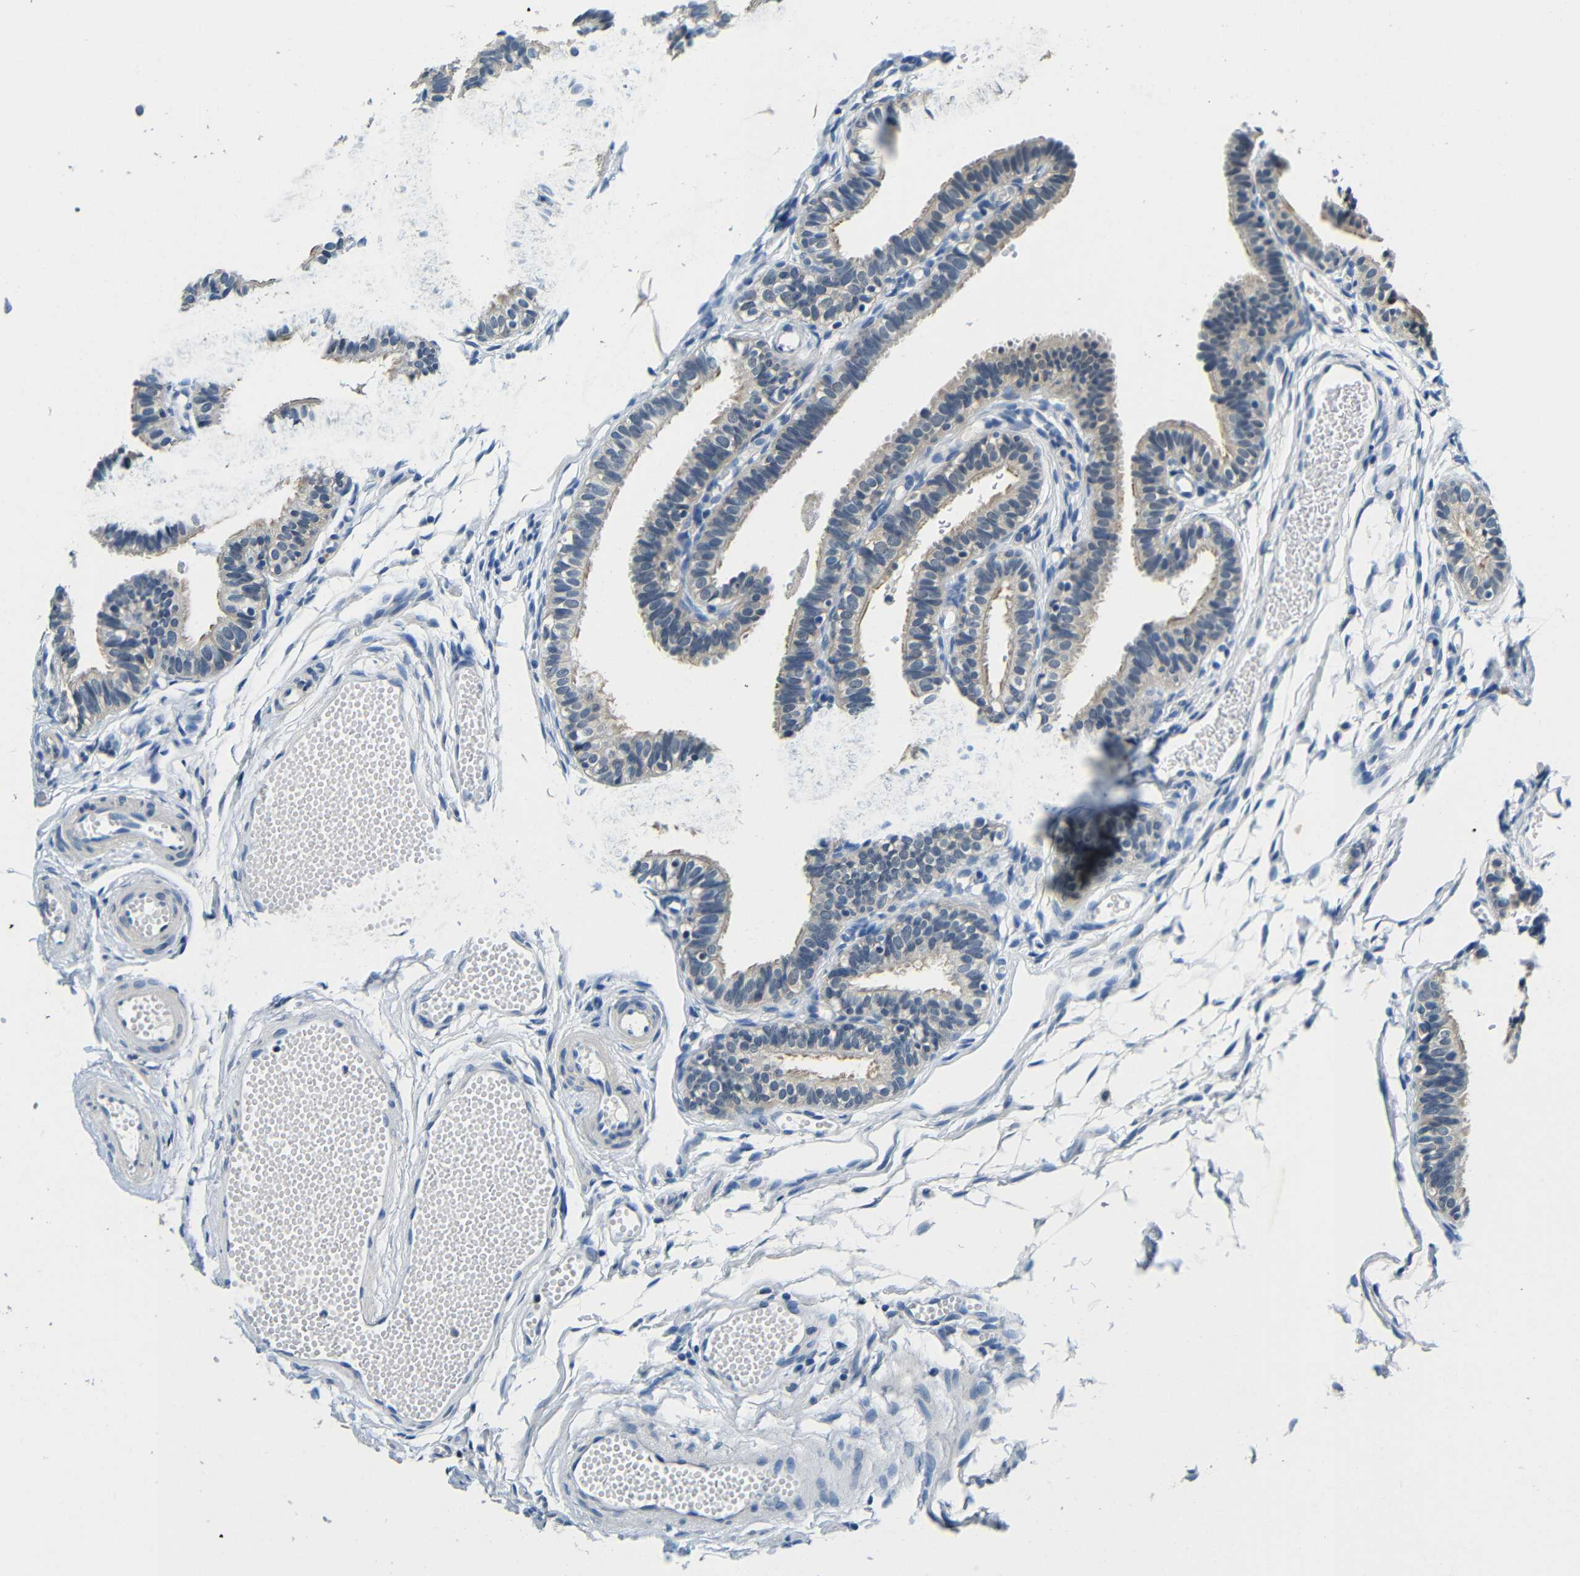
{"staining": {"intensity": "negative", "quantity": "none", "location": "none"}, "tissue": "fallopian tube", "cell_type": "Glandular cells", "image_type": "normal", "snomed": [{"axis": "morphology", "description": "Normal tissue, NOS"}, {"axis": "topography", "description": "Fallopian tube"}, {"axis": "topography", "description": "Placenta"}], "caption": "Immunohistochemistry image of normal fallopian tube stained for a protein (brown), which displays no staining in glandular cells.", "gene": "ADAP1", "patient": {"sex": "female", "age": 34}}